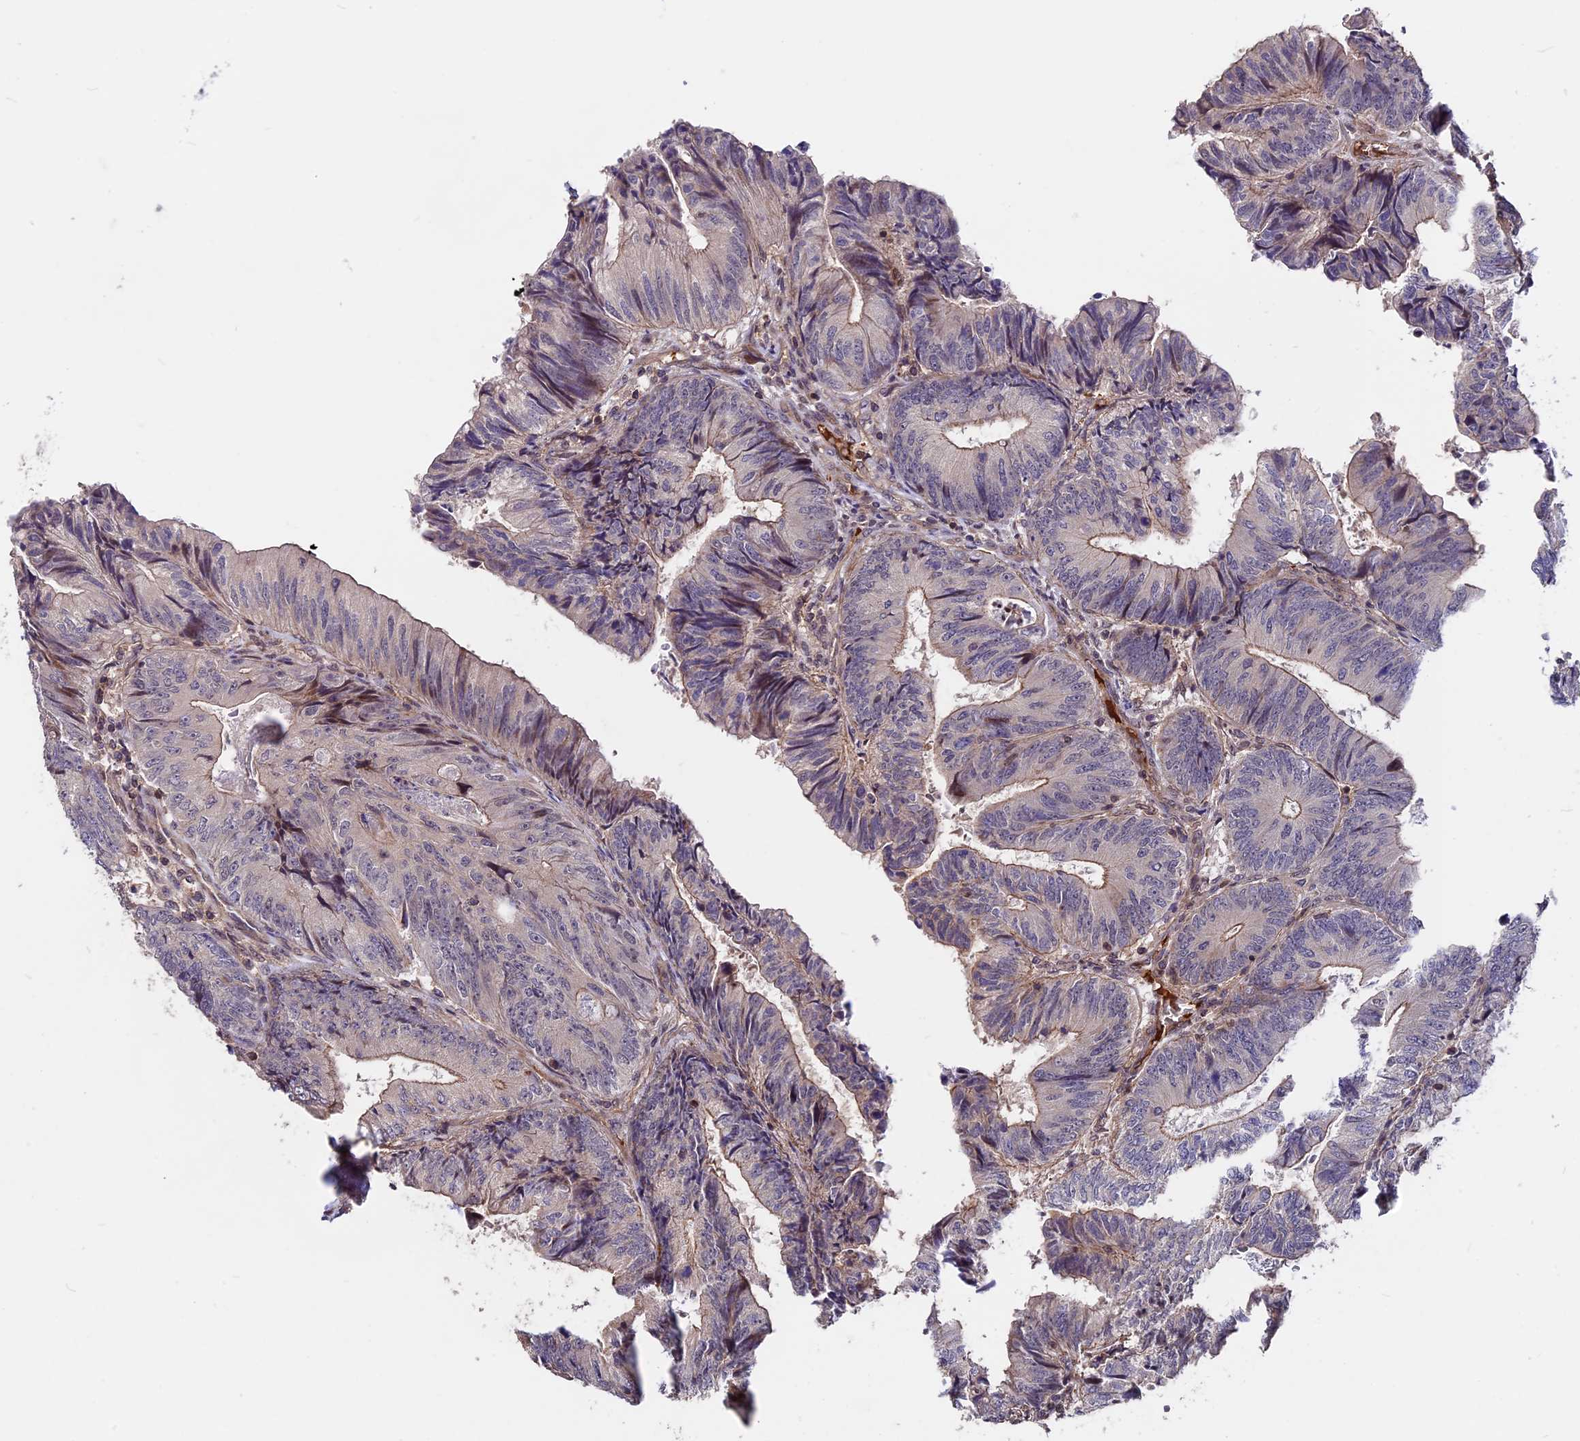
{"staining": {"intensity": "weak", "quantity": "25%-75%", "location": "cytoplasmic/membranous"}, "tissue": "colorectal cancer", "cell_type": "Tumor cells", "image_type": "cancer", "snomed": [{"axis": "morphology", "description": "Adenocarcinoma, NOS"}, {"axis": "topography", "description": "Colon"}], "caption": "Immunohistochemical staining of human colorectal adenocarcinoma displays low levels of weak cytoplasmic/membranous protein staining in approximately 25%-75% of tumor cells.", "gene": "ZC3H10", "patient": {"sex": "female", "age": 67}}